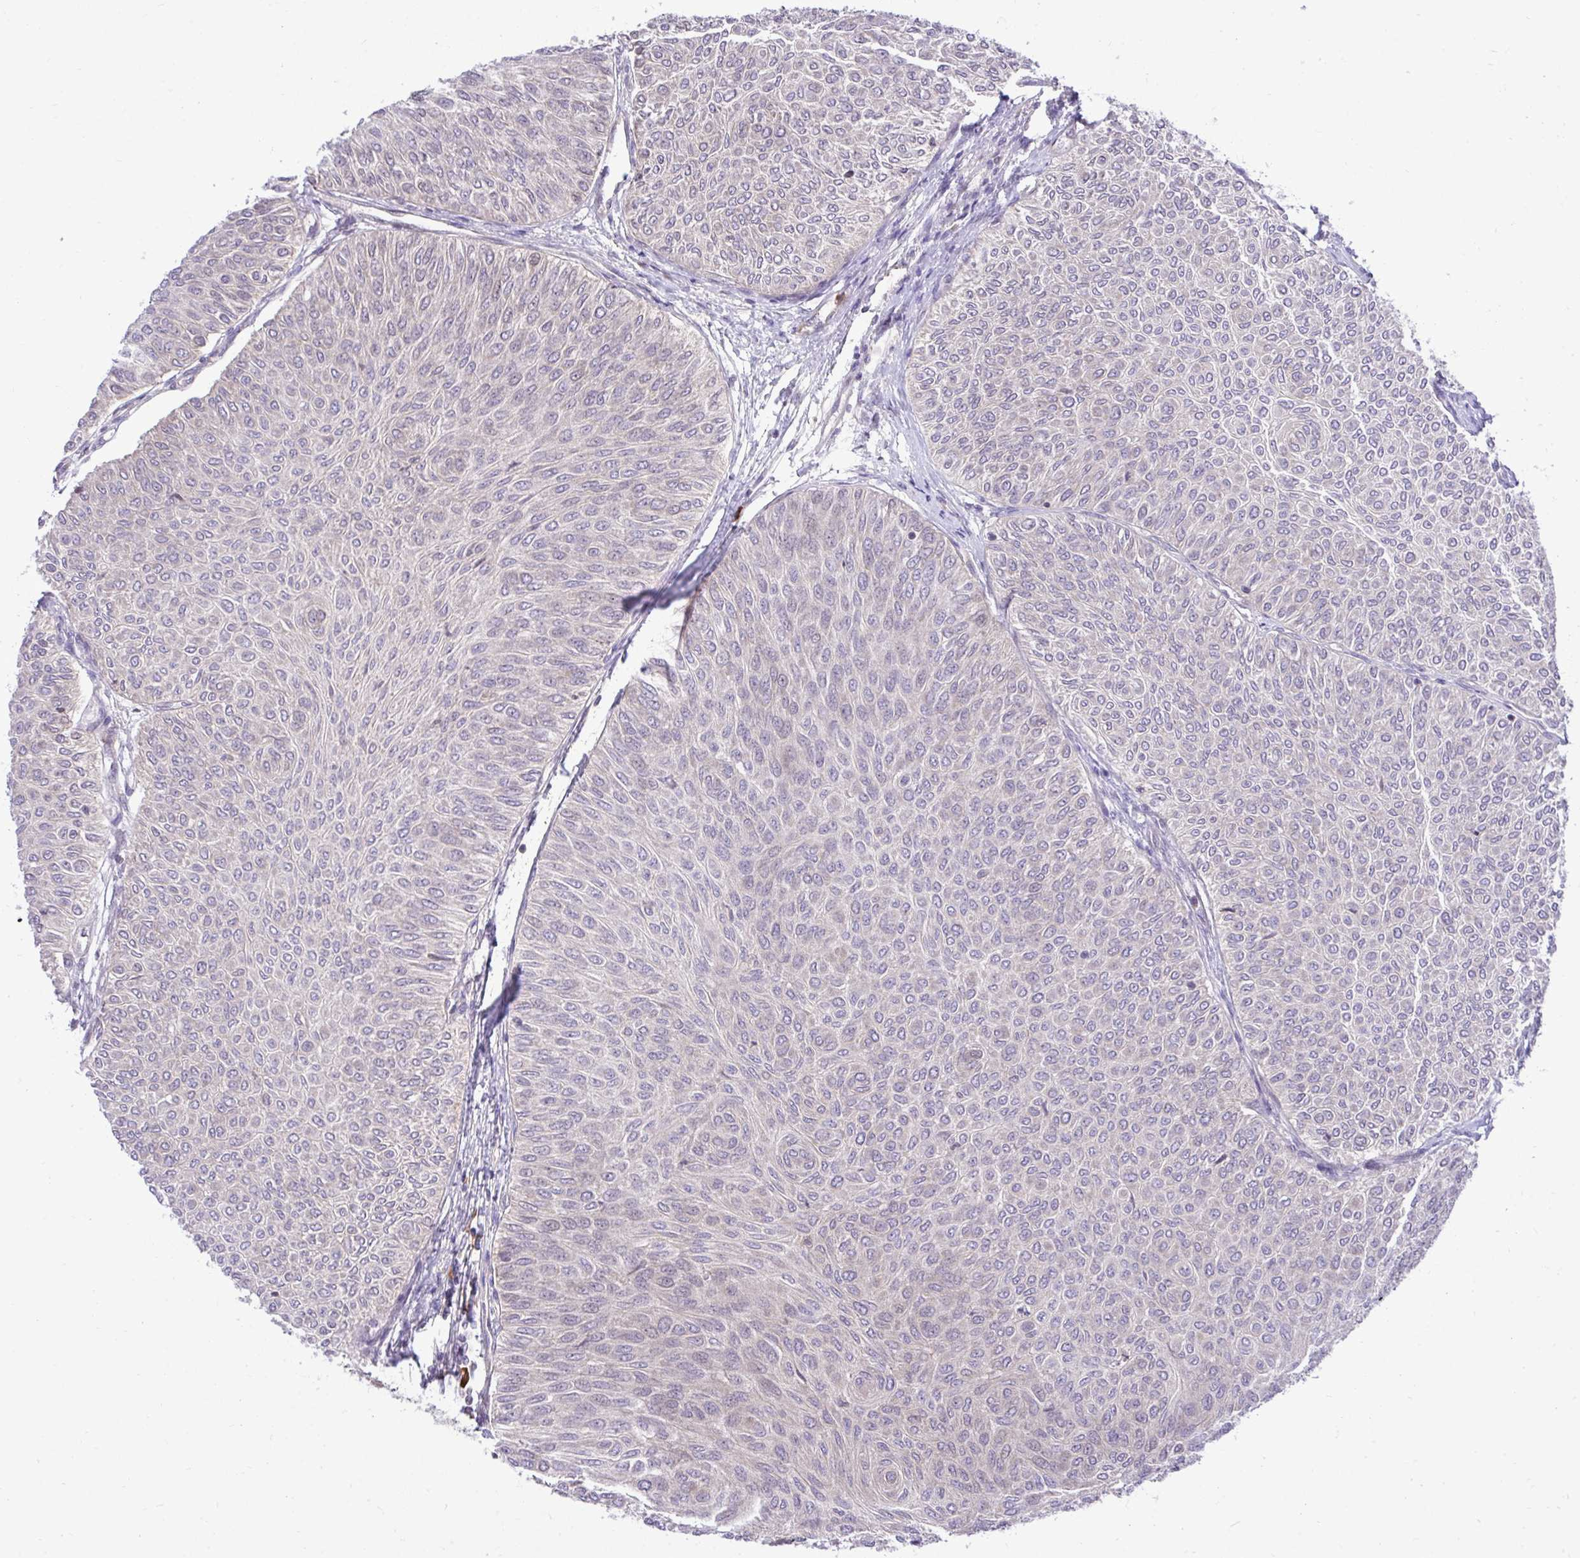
{"staining": {"intensity": "weak", "quantity": "25%-75%", "location": "cytoplasmic/membranous,nuclear"}, "tissue": "urothelial cancer", "cell_type": "Tumor cells", "image_type": "cancer", "snomed": [{"axis": "morphology", "description": "Urothelial carcinoma, Low grade"}, {"axis": "topography", "description": "Urinary bladder"}], "caption": "Brown immunohistochemical staining in human urothelial cancer displays weak cytoplasmic/membranous and nuclear positivity in approximately 25%-75% of tumor cells.", "gene": "METTL9", "patient": {"sex": "male", "age": 78}}